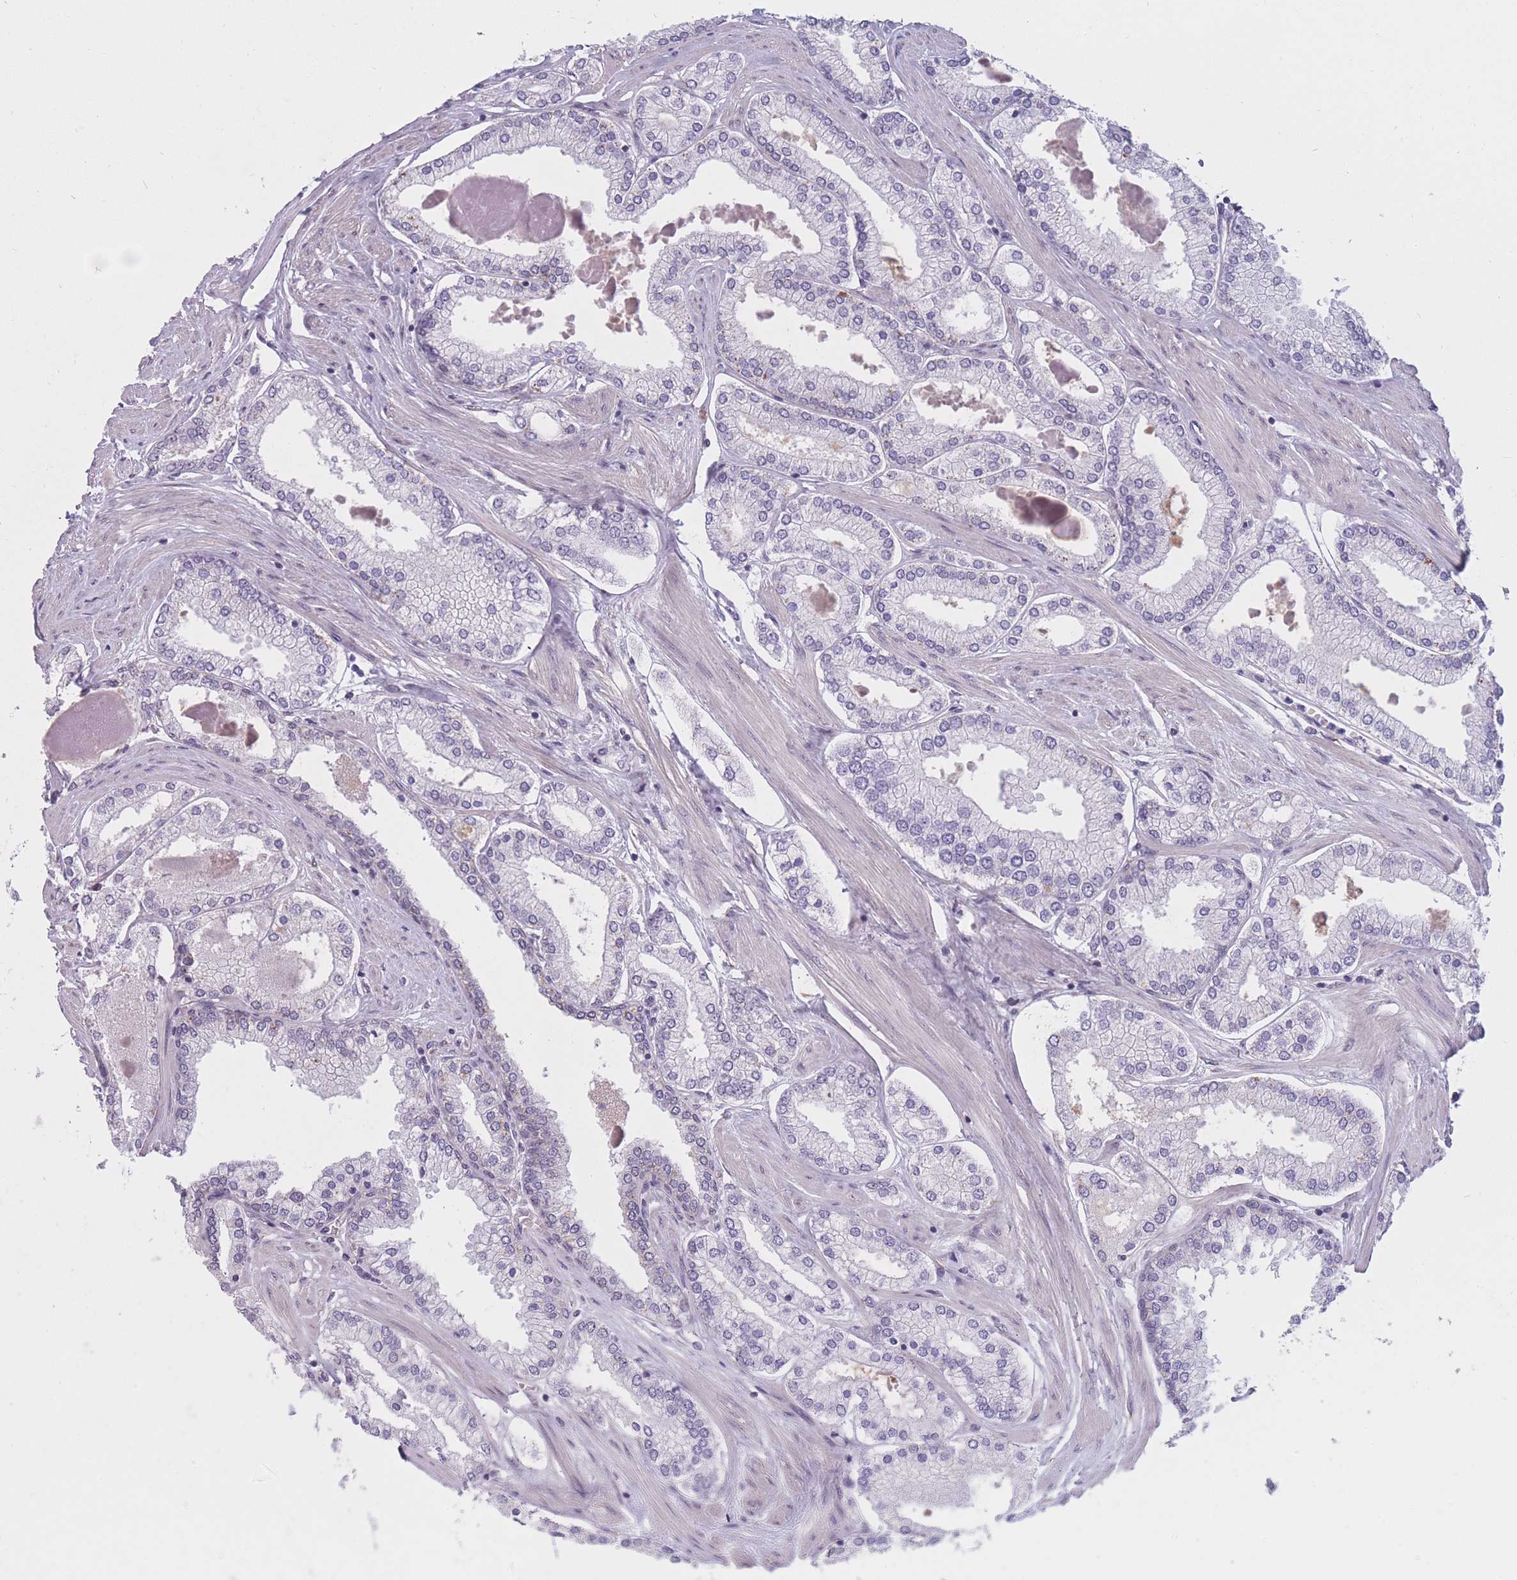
{"staining": {"intensity": "negative", "quantity": "none", "location": "none"}, "tissue": "prostate cancer", "cell_type": "Tumor cells", "image_type": "cancer", "snomed": [{"axis": "morphology", "description": "Adenocarcinoma, Low grade"}, {"axis": "topography", "description": "Prostate"}], "caption": "An image of human prostate cancer (low-grade adenocarcinoma) is negative for staining in tumor cells.", "gene": "COL27A1", "patient": {"sex": "male", "age": 42}}